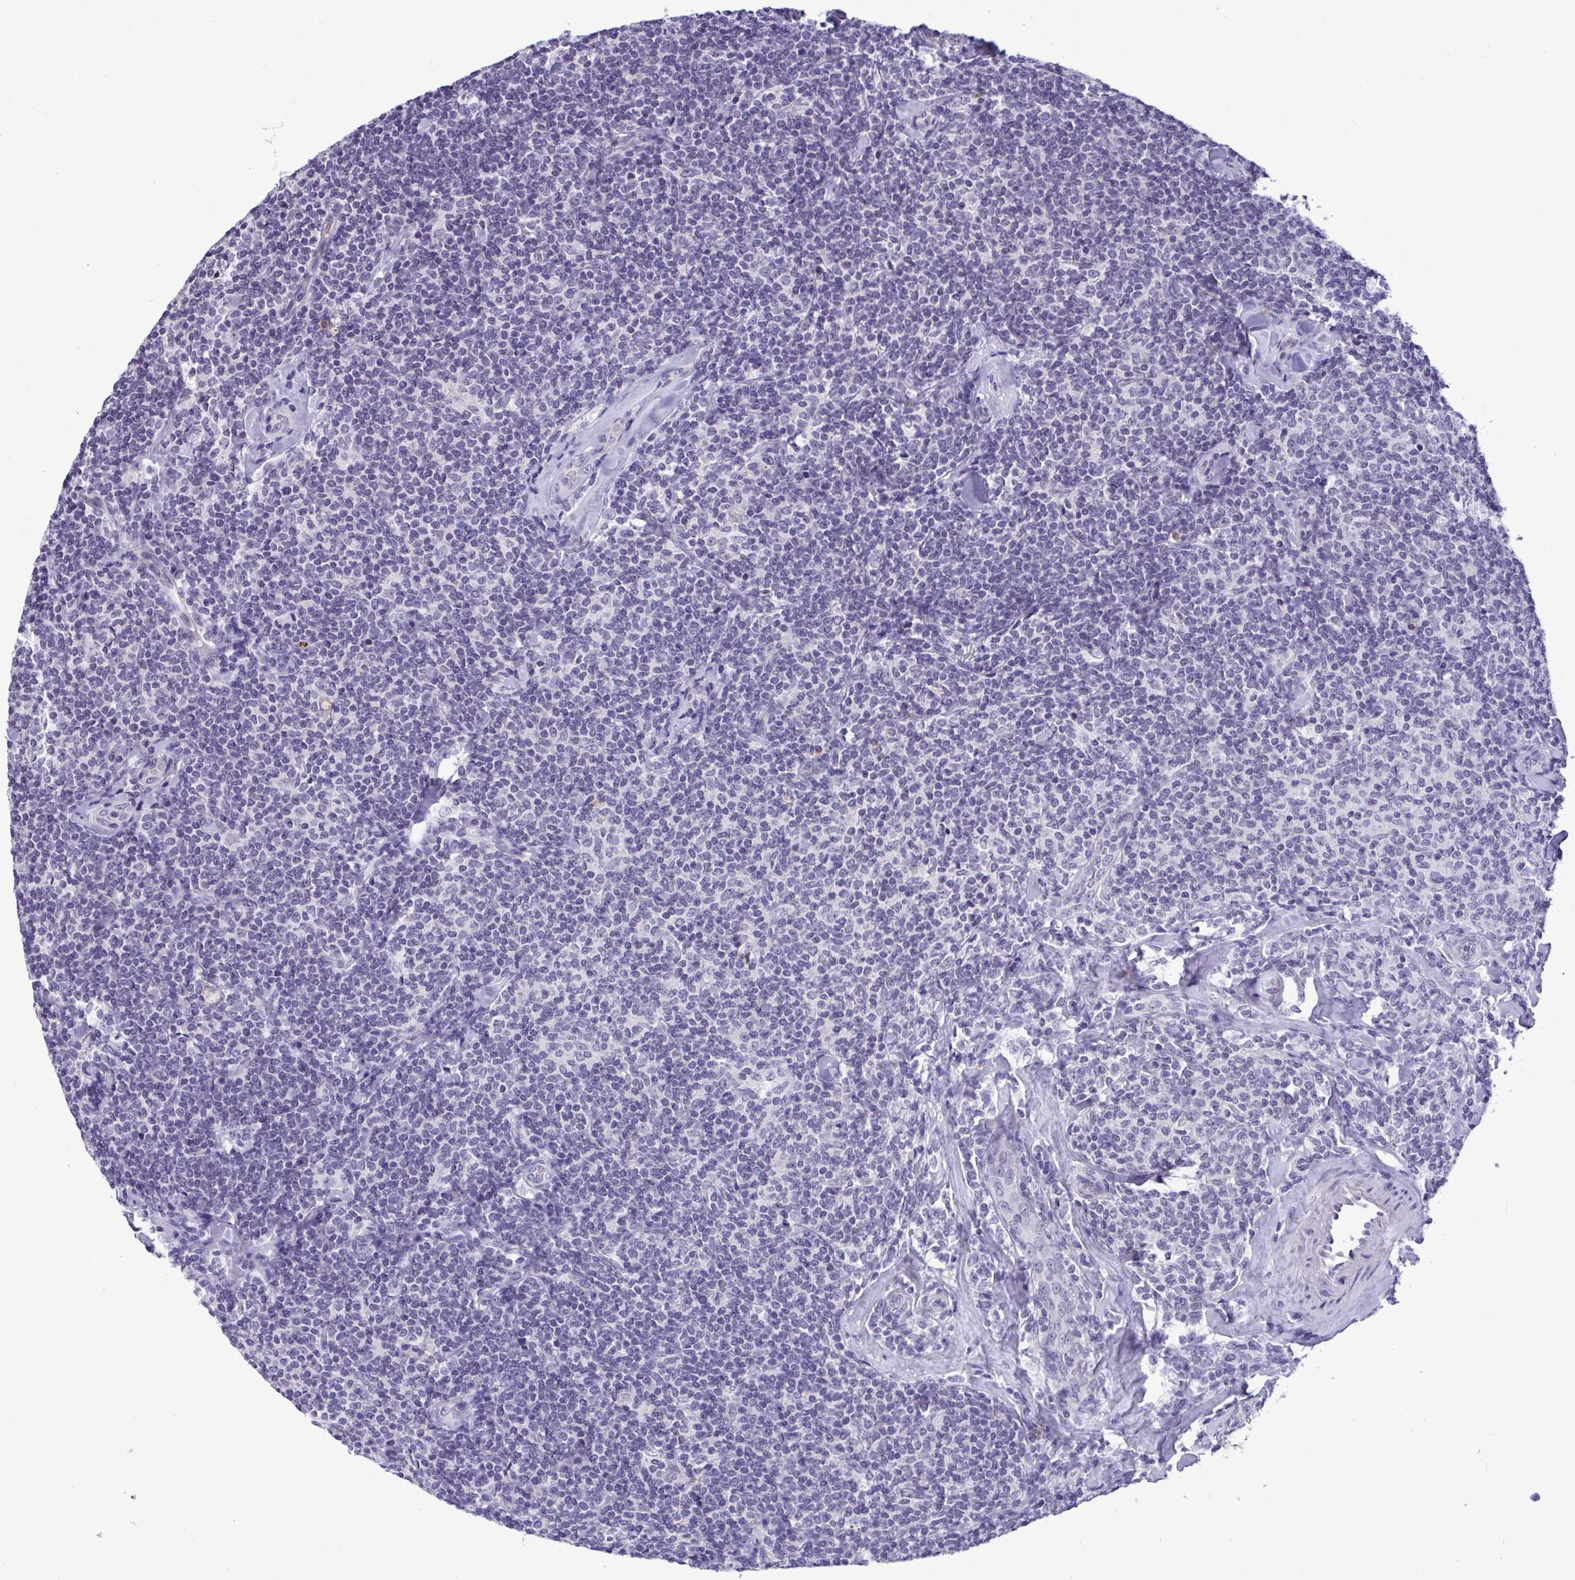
{"staining": {"intensity": "negative", "quantity": "none", "location": "none"}, "tissue": "lymphoma", "cell_type": "Tumor cells", "image_type": "cancer", "snomed": [{"axis": "morphology", "description": "Malignant lymphoma, non-Hodgkin's type, Low grade"}, {"axis": "topography", "description": "Lymph node"}], "caption": "This micrograph is of lymphoma stained with immunohistochemistry to label a protein in brown with the nuclei are counter-stained blue. There is no positivity in tumor cells.", "gene": "YBX2", "patient": {"sex": "female", "age": 56}}